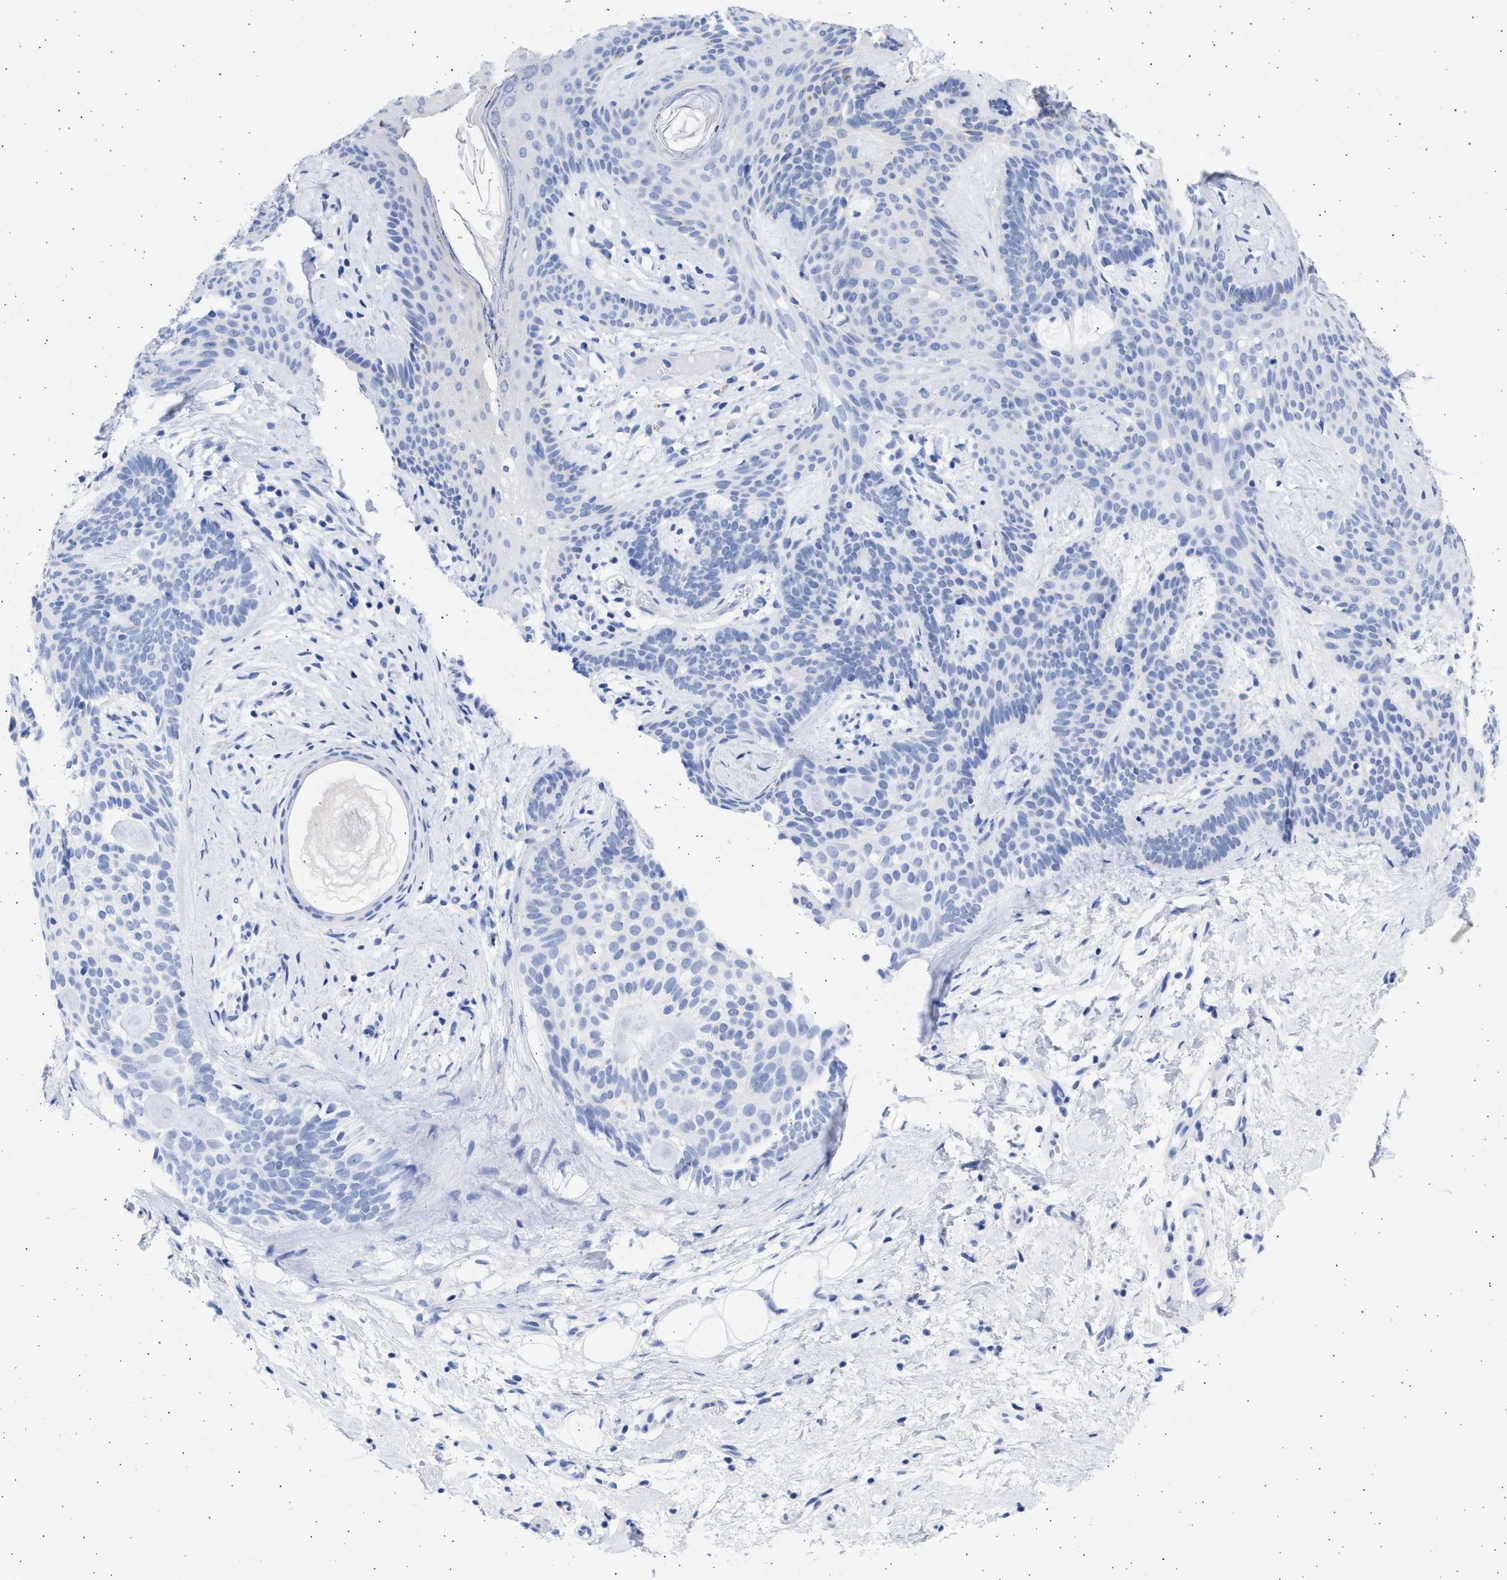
{"staining": {"intensity": "negative", "quantity": "none", "location": "none"}, "tissue": "skin cancer", "cell_type": "Tumor cells", "image_type": "cancer", "snomed": [{"axis": "morphology", "description": "Developmental malformation"}, {"axis": "morphology", "description": "Basal cell carcinoma"}, {"axis": "topography", "description": "Skin"}], "caption": "The micrograph reveals no significant expression in tumor cells of skin cancer (basal cell carcinoma).", "gene": "ALDOC", "patient": {"sex": "female", "age": 62}}